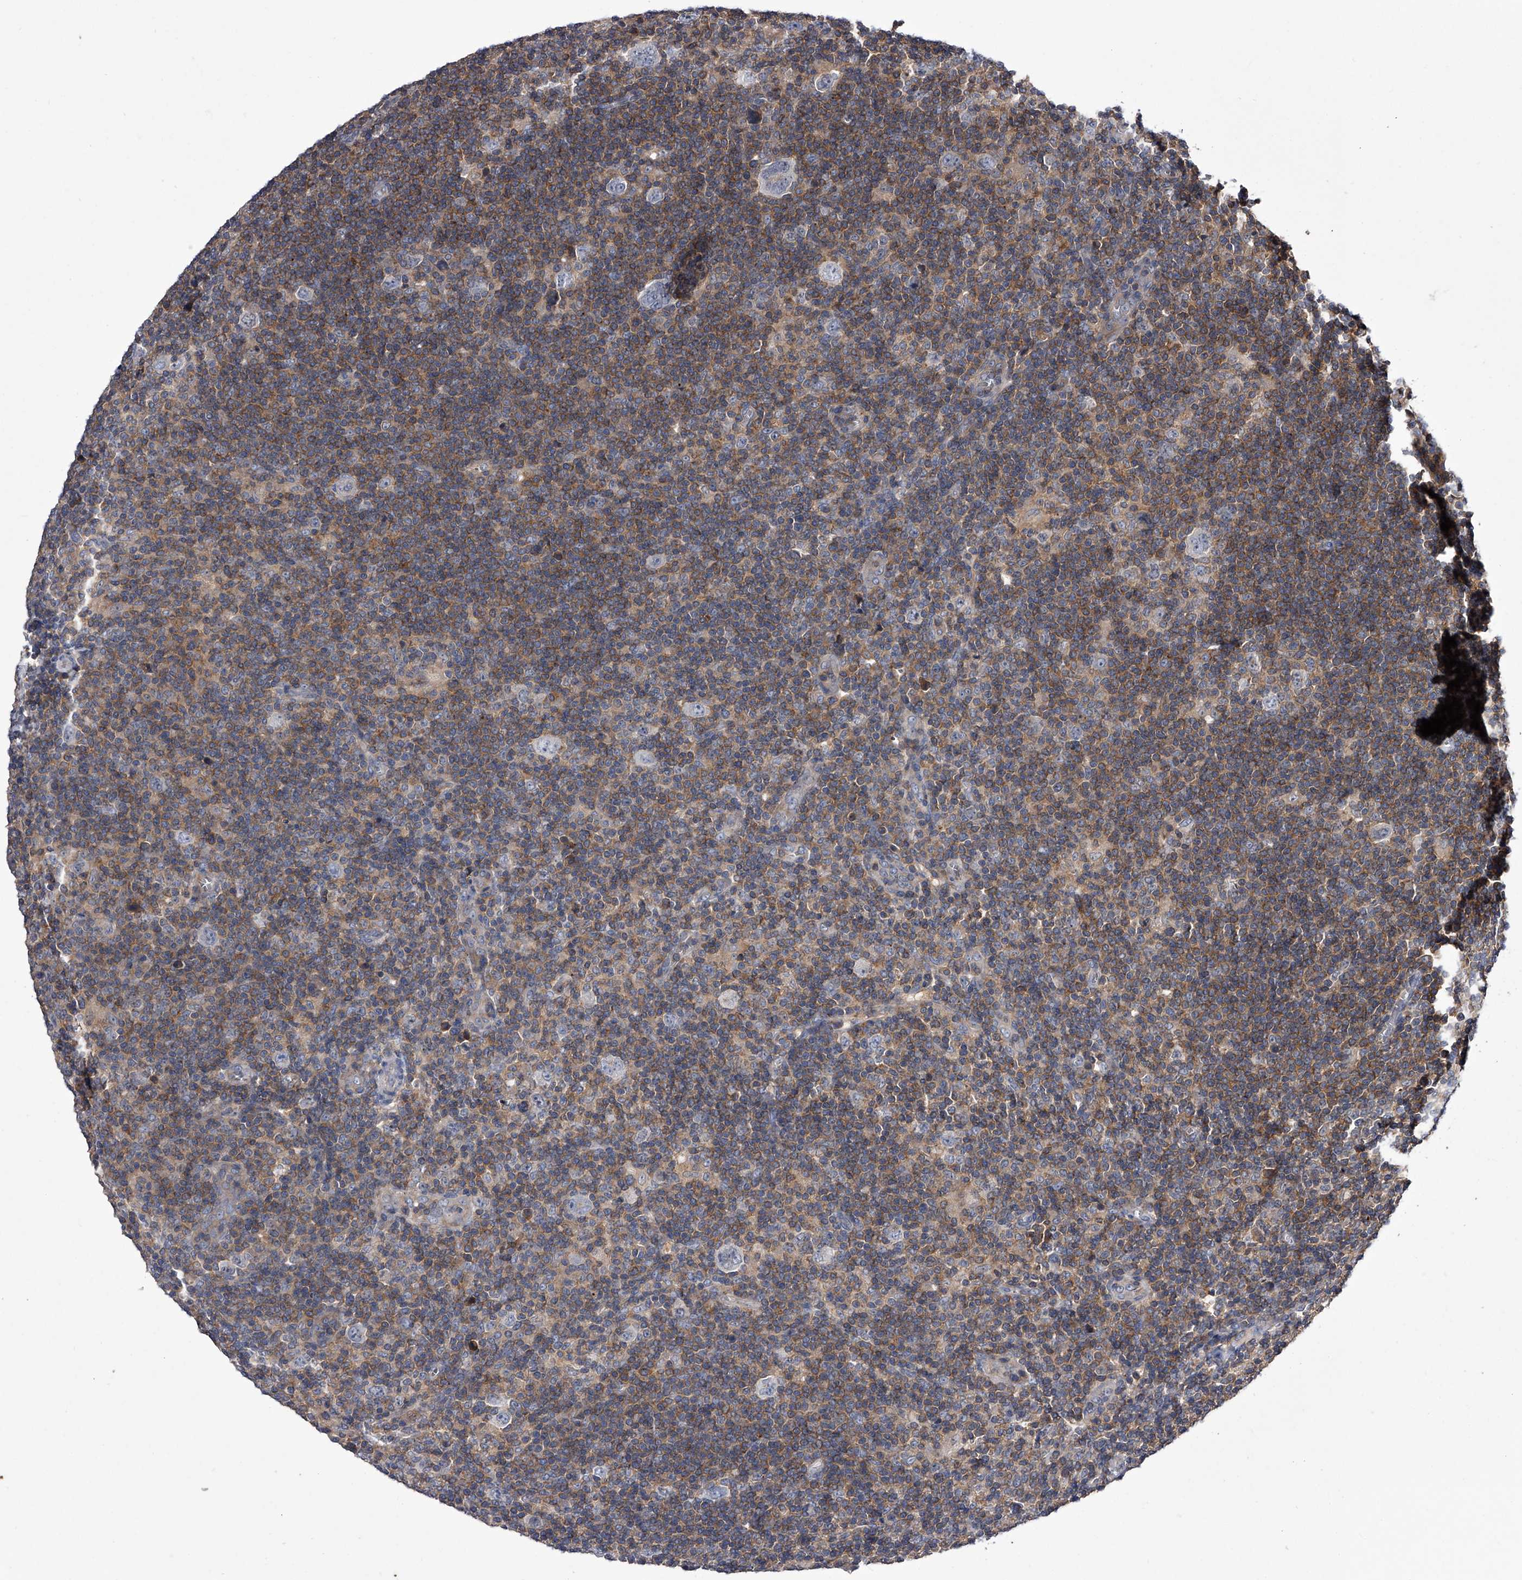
{"staining": {"intensity": "negative", "quantity": "none", "location": "none"}, "tissue": "lymphoma", "cell_type": "Tumor cells", "image_type": "cancer", "snomed": [{"axis": "morphology", "description": "Hodgkin's disease, NOS"}, {"axis": "topography", "description": "Lymph node"}], "caption": "Histopathology image shows no significant protein expression in tumor cells of Hodgkin's disease.", "gene": "PAN3", "patient": {"sex": "female", "age": 57}}